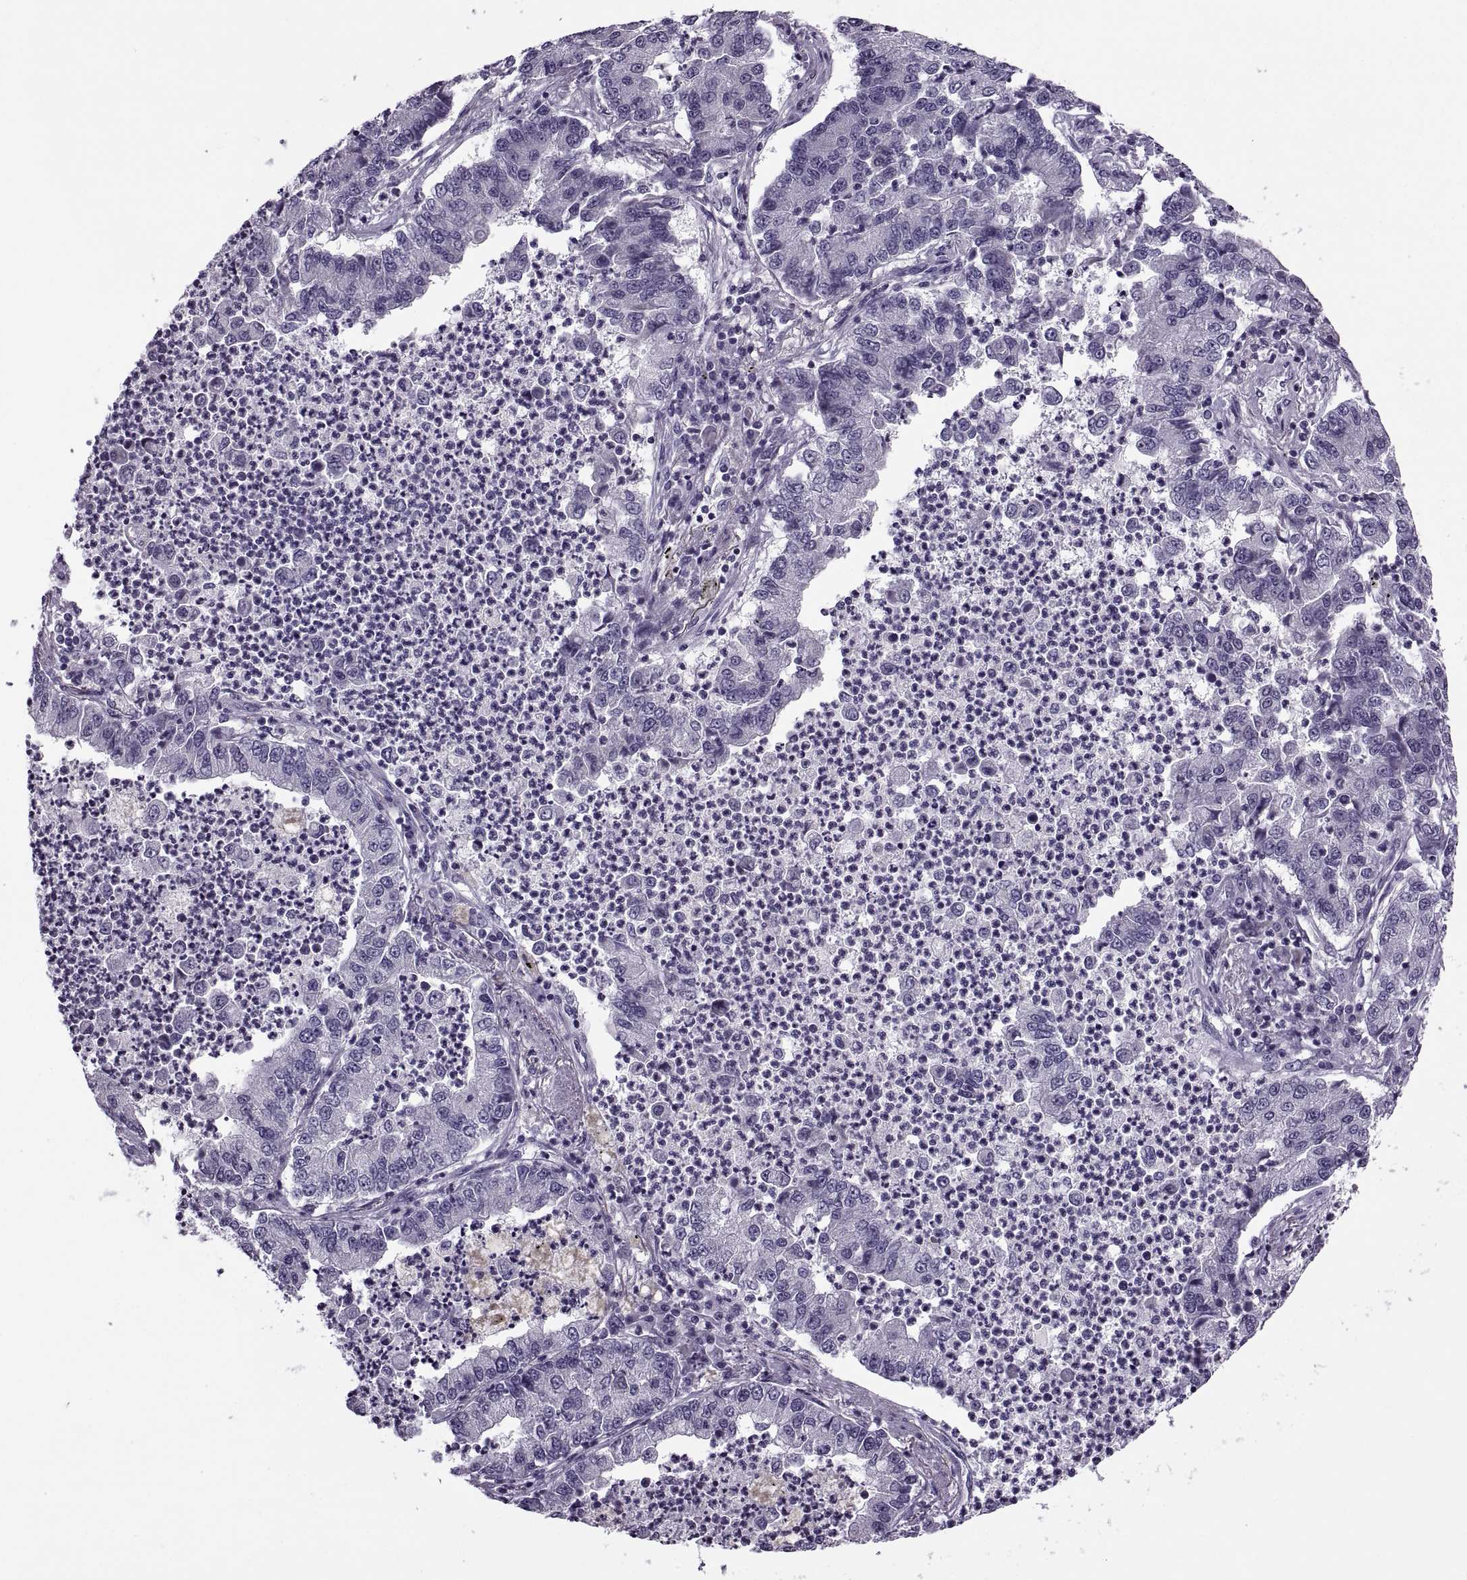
{"staining": {"intensity": "negative", "quantity": "none", "location": "none"}, "tissue": "lung cancer", "cell_type": "Tumor cells", "image_type": "cancer", "snomed": [{"axis": "morphology", "description": "Adenocarcinoma, NOS"}, {"axis": "topography", "description": "Lung"}], "caption": "The photomicrograph reveals no significant expression in tumor cells of adenocarcinoma (lung).", "gene": "MAGEB1", "patient": {"sex": "female", "age": 57}}